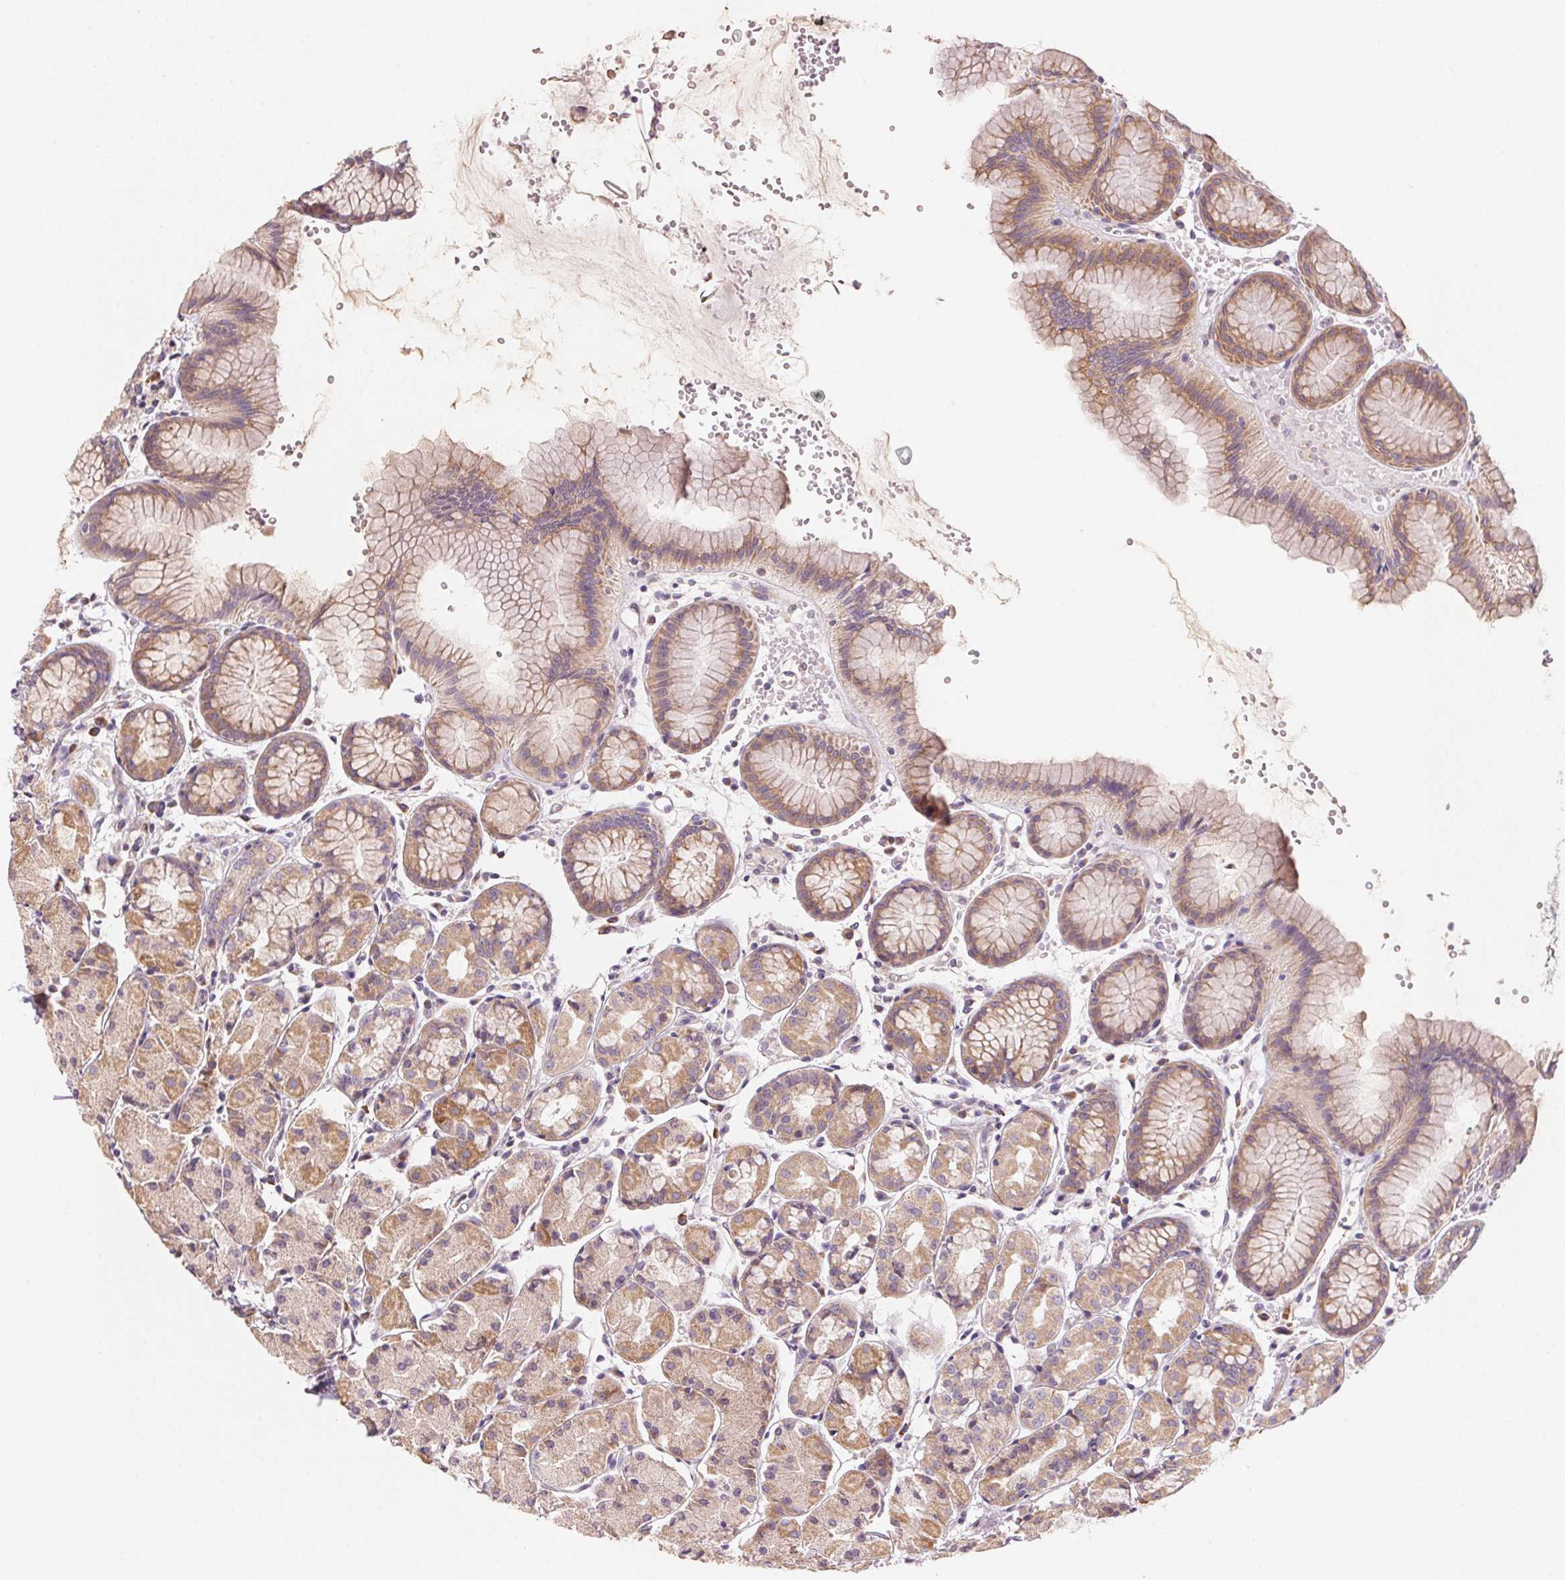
{"staining": {"intensity": "moderate", "quantity": ">75%", "location": "cytoplasmic/membranous"}, "tissue": "stomach", "cell_type": "Glandular cells", "image_type": "normal", "snomed": [{"axis": "morphology", "description": "Normal tissue, NOS"}, {"axis": "topography", "description": "Stomach, upper"}], "caption": "The histopathology image shows immunohistochemical staining of normal stomach. There is moderate cytoplasmic/membranous expression is identified in about >75% of glandular cells.", "gene": "BLOC1S2", "patient": {"sex": "male", "age": 47}}